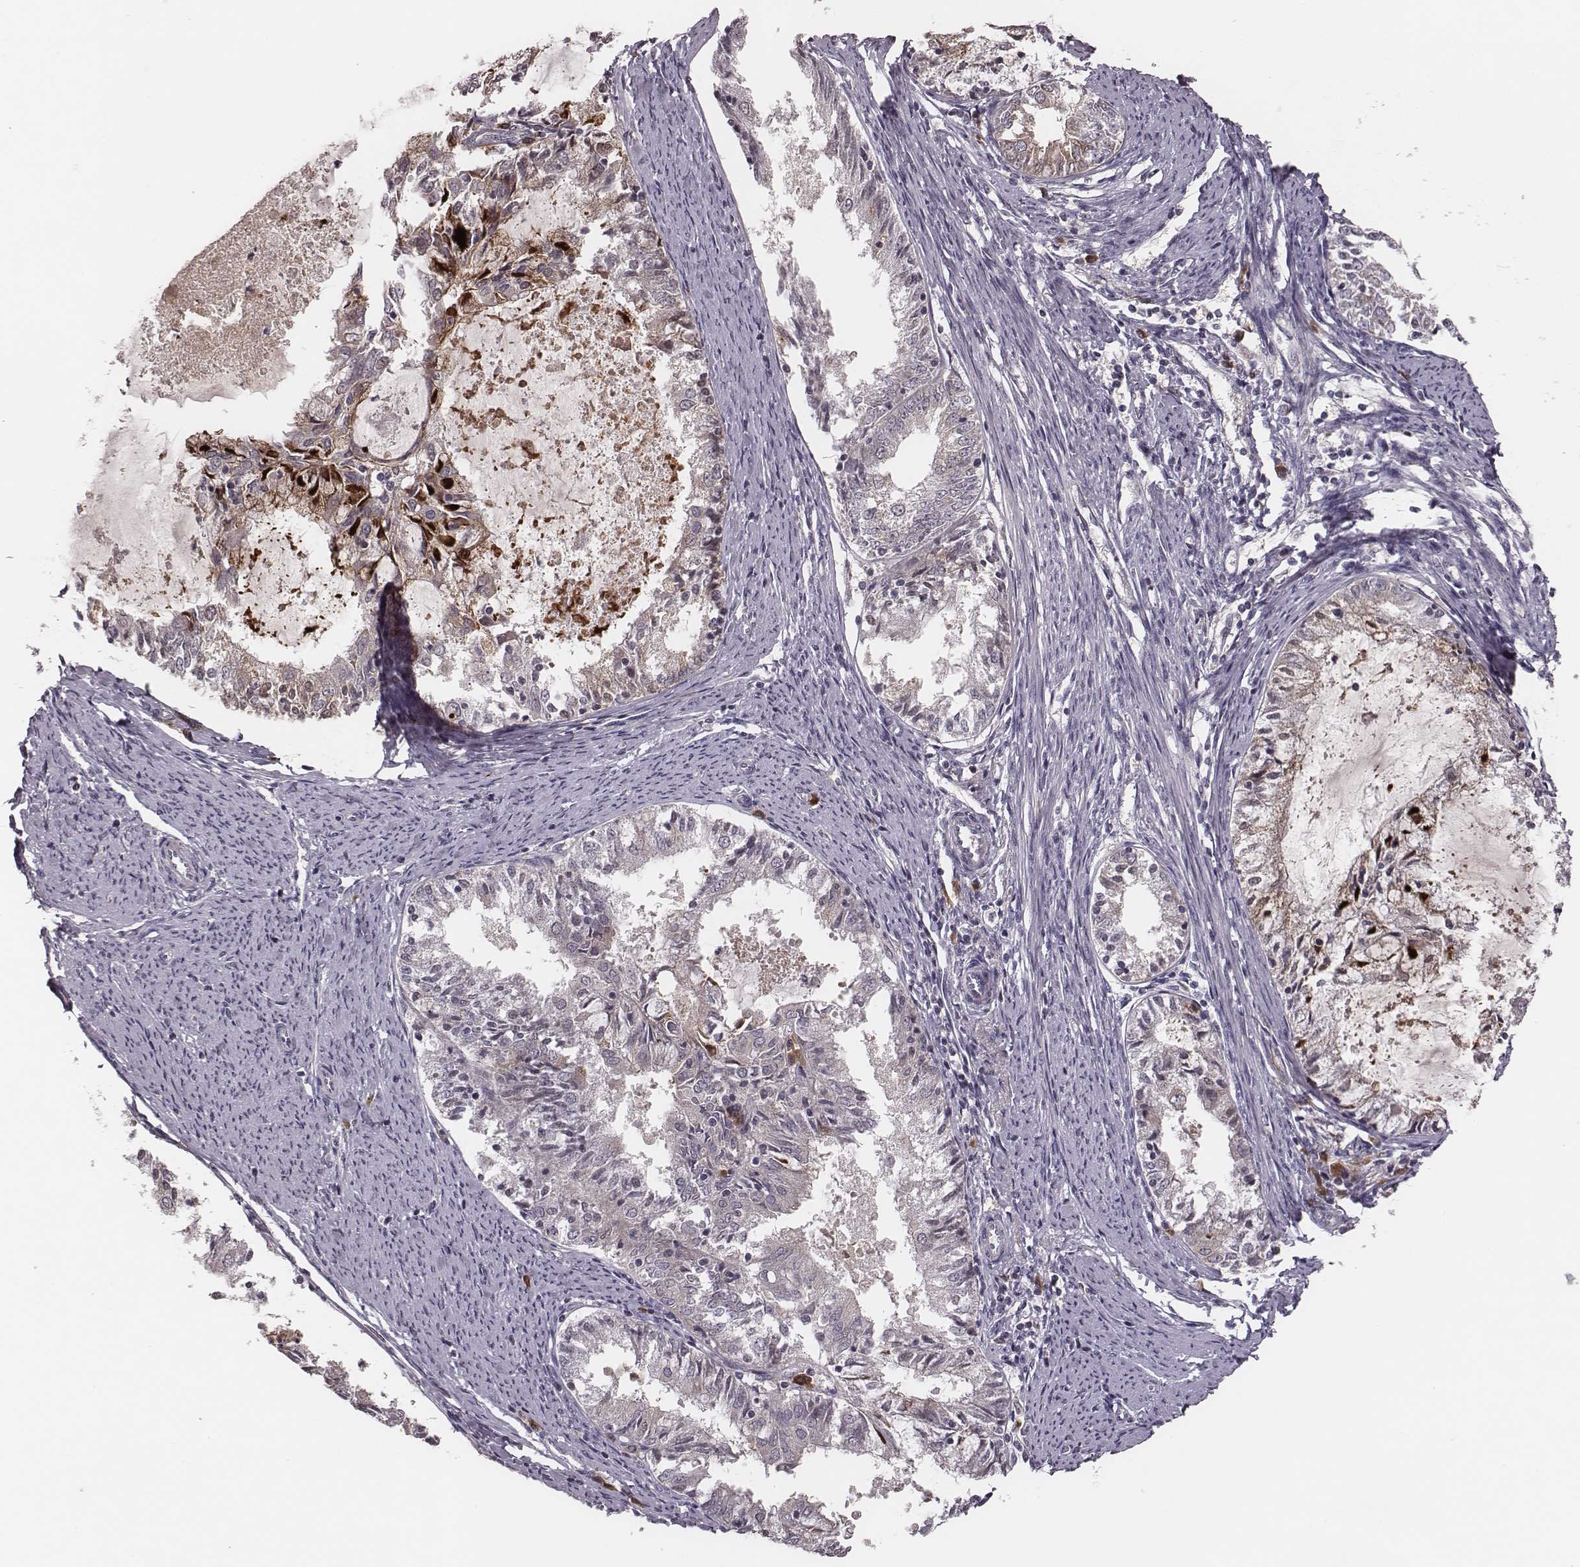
{"staining": {"intensity": "weak", "quantity": "<25%", "location": "cytoplasmic/membranous"}, "tissue": "endometrial cancer", "cell_type": "Tumor cells", "image_type": "cancer", "snomed": [{"axis": "morphology", "description": "Adenocarcinoma, NOS"}, {"axis": "topography", "description": "Endometrium"}], "caption": "An IHC histopathology image of adenocarcinoma (endometrial) is shown. There is no staining in tumor cells of adenocarcinoma (endometrial).", "gene": "P2RX5", "patient": {"sex": "female", "age": 57}}